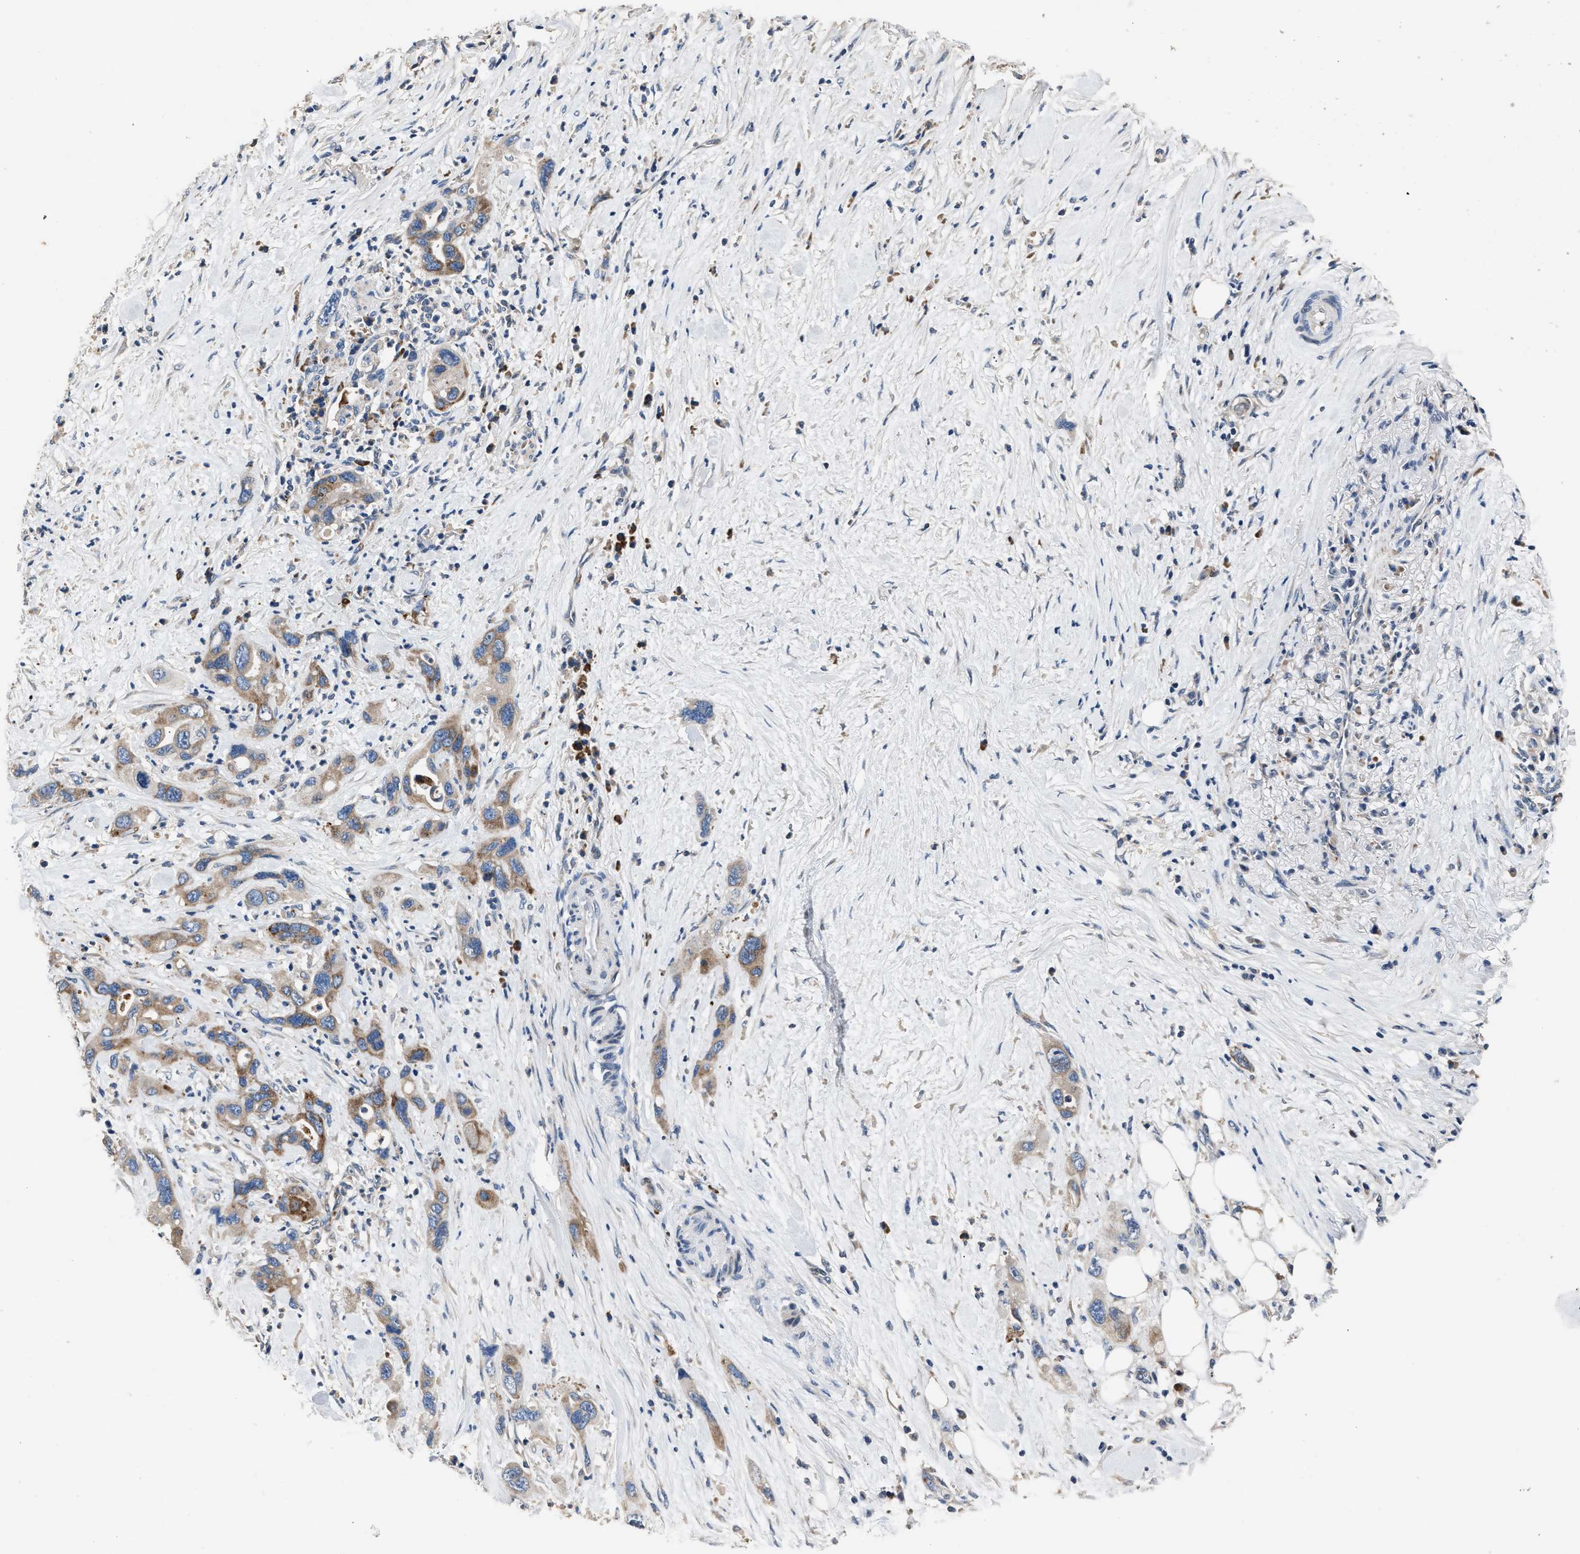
{"staining": {"intensity": "moderate", "quantity": "25%-75%", "location": "cytoplasmic/membranous"}, "tissue": "pancreatic cancer", "cell_type": "Tumor cells", "image_type": "cancer", "snomed": [{"axis": "morphology", "description": "Adenocarcinoma, NOS"}, {"axis": "topography", "description": "Pancreas"}], "caption": "High-power microscopy captured an IHC micrograph of adenocarcinoma (pancreatic), revealing moderate cytoplasmic/membranous positivity in about 25%-75% of tumor cells.", "gene": "DNAJC24", "patient": {"sex": "female", "age": 70}}